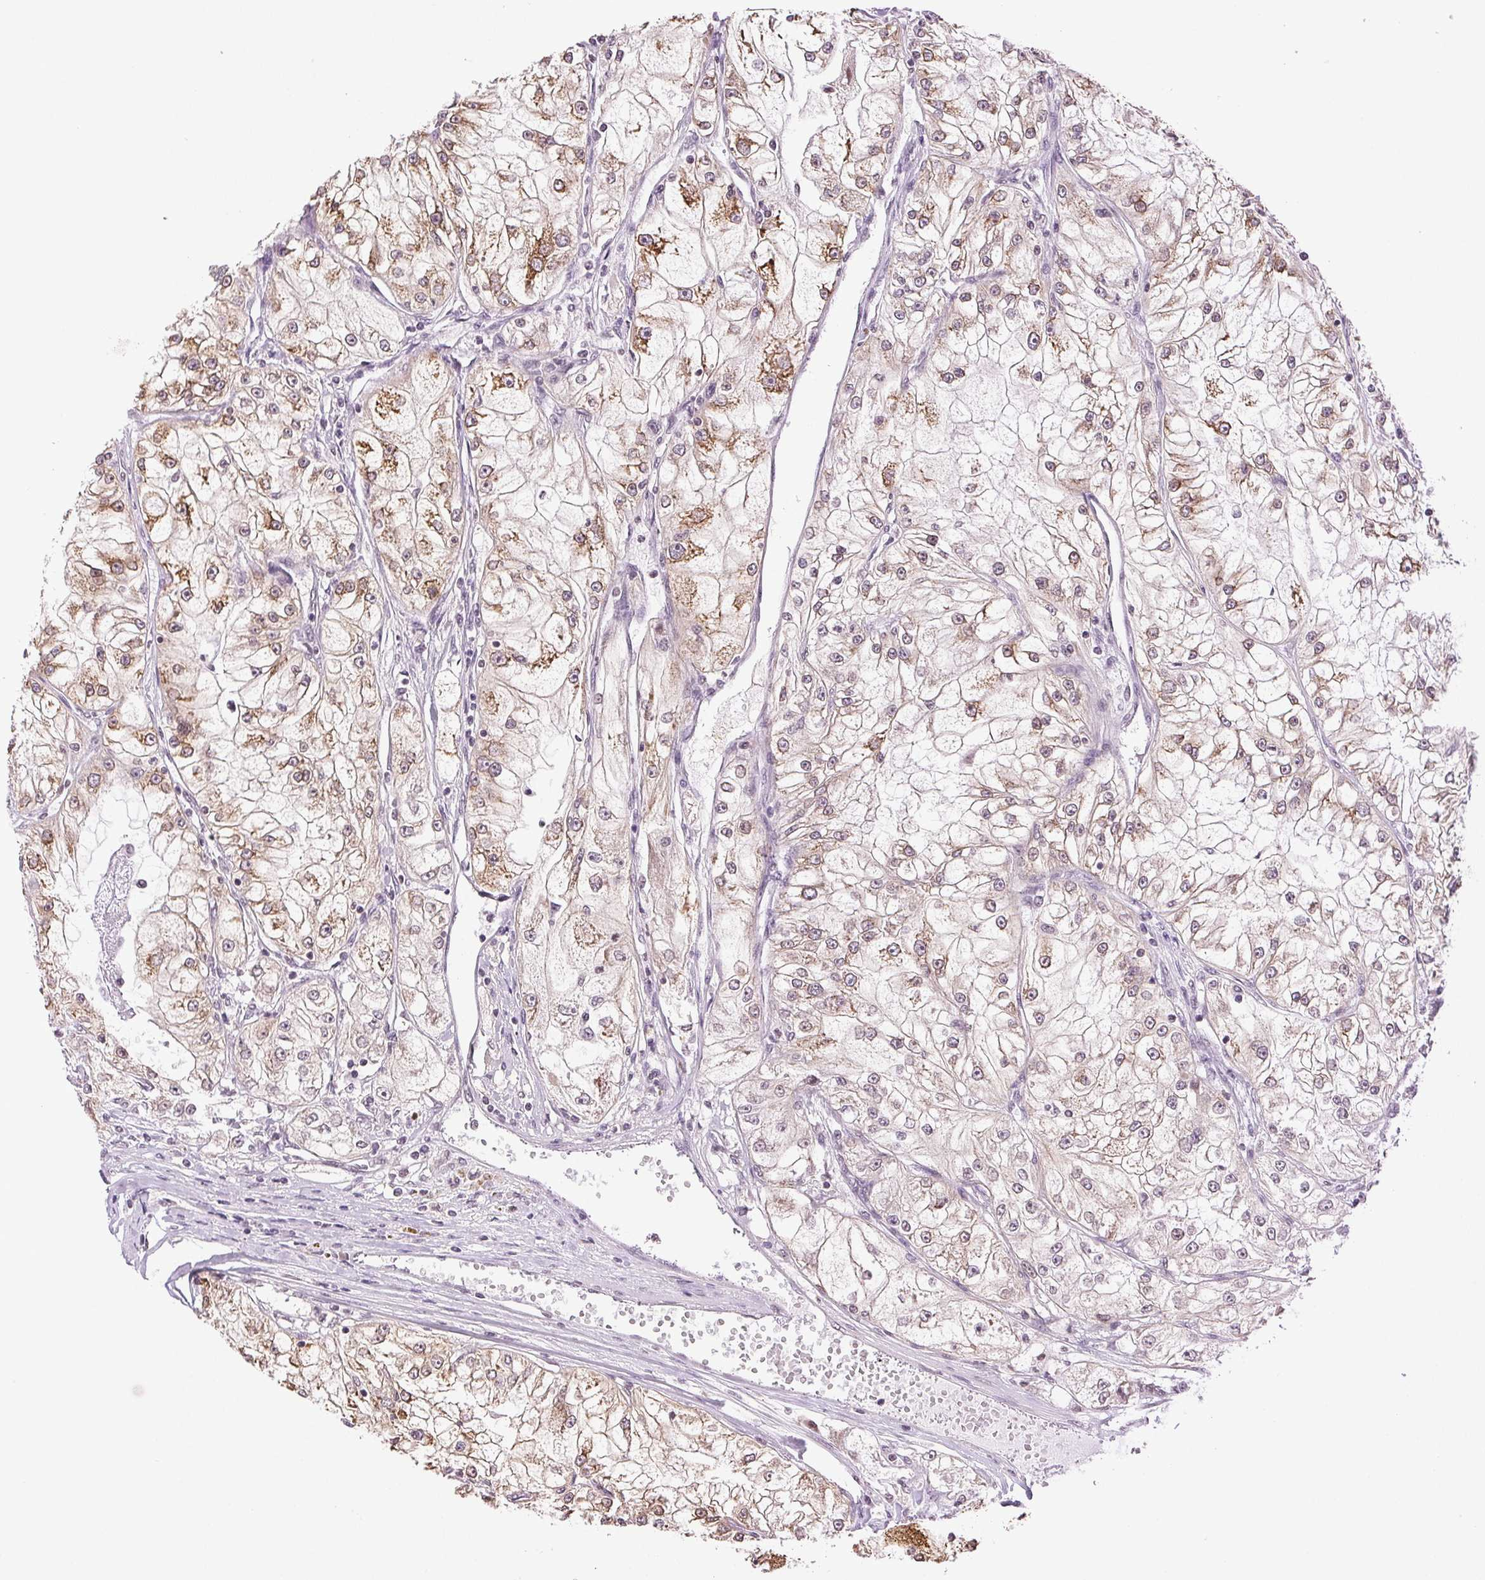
{"staining": {"intensity": "moderate", "quantity": "25%-75%", "location": "cytoplasmic/membranous"}, "tissue": "renal cancer", "cell_type": "Tumor cells", "image_type": "cancer", "snomed": [{"axis": "morphology", "description": "Adenocarcinoma, NOS"}, {"axis": "topography", "description": "Kidney"}], "caption": "Human renal cancer (adenocarcinoma) stained for a protein (brown) displays moderate cytoplasmic/membranous positive positivity in about 25%-75% of tumor cells.", "gene": "TNNT3", "patient": {"sex": "female", "age": 72}}